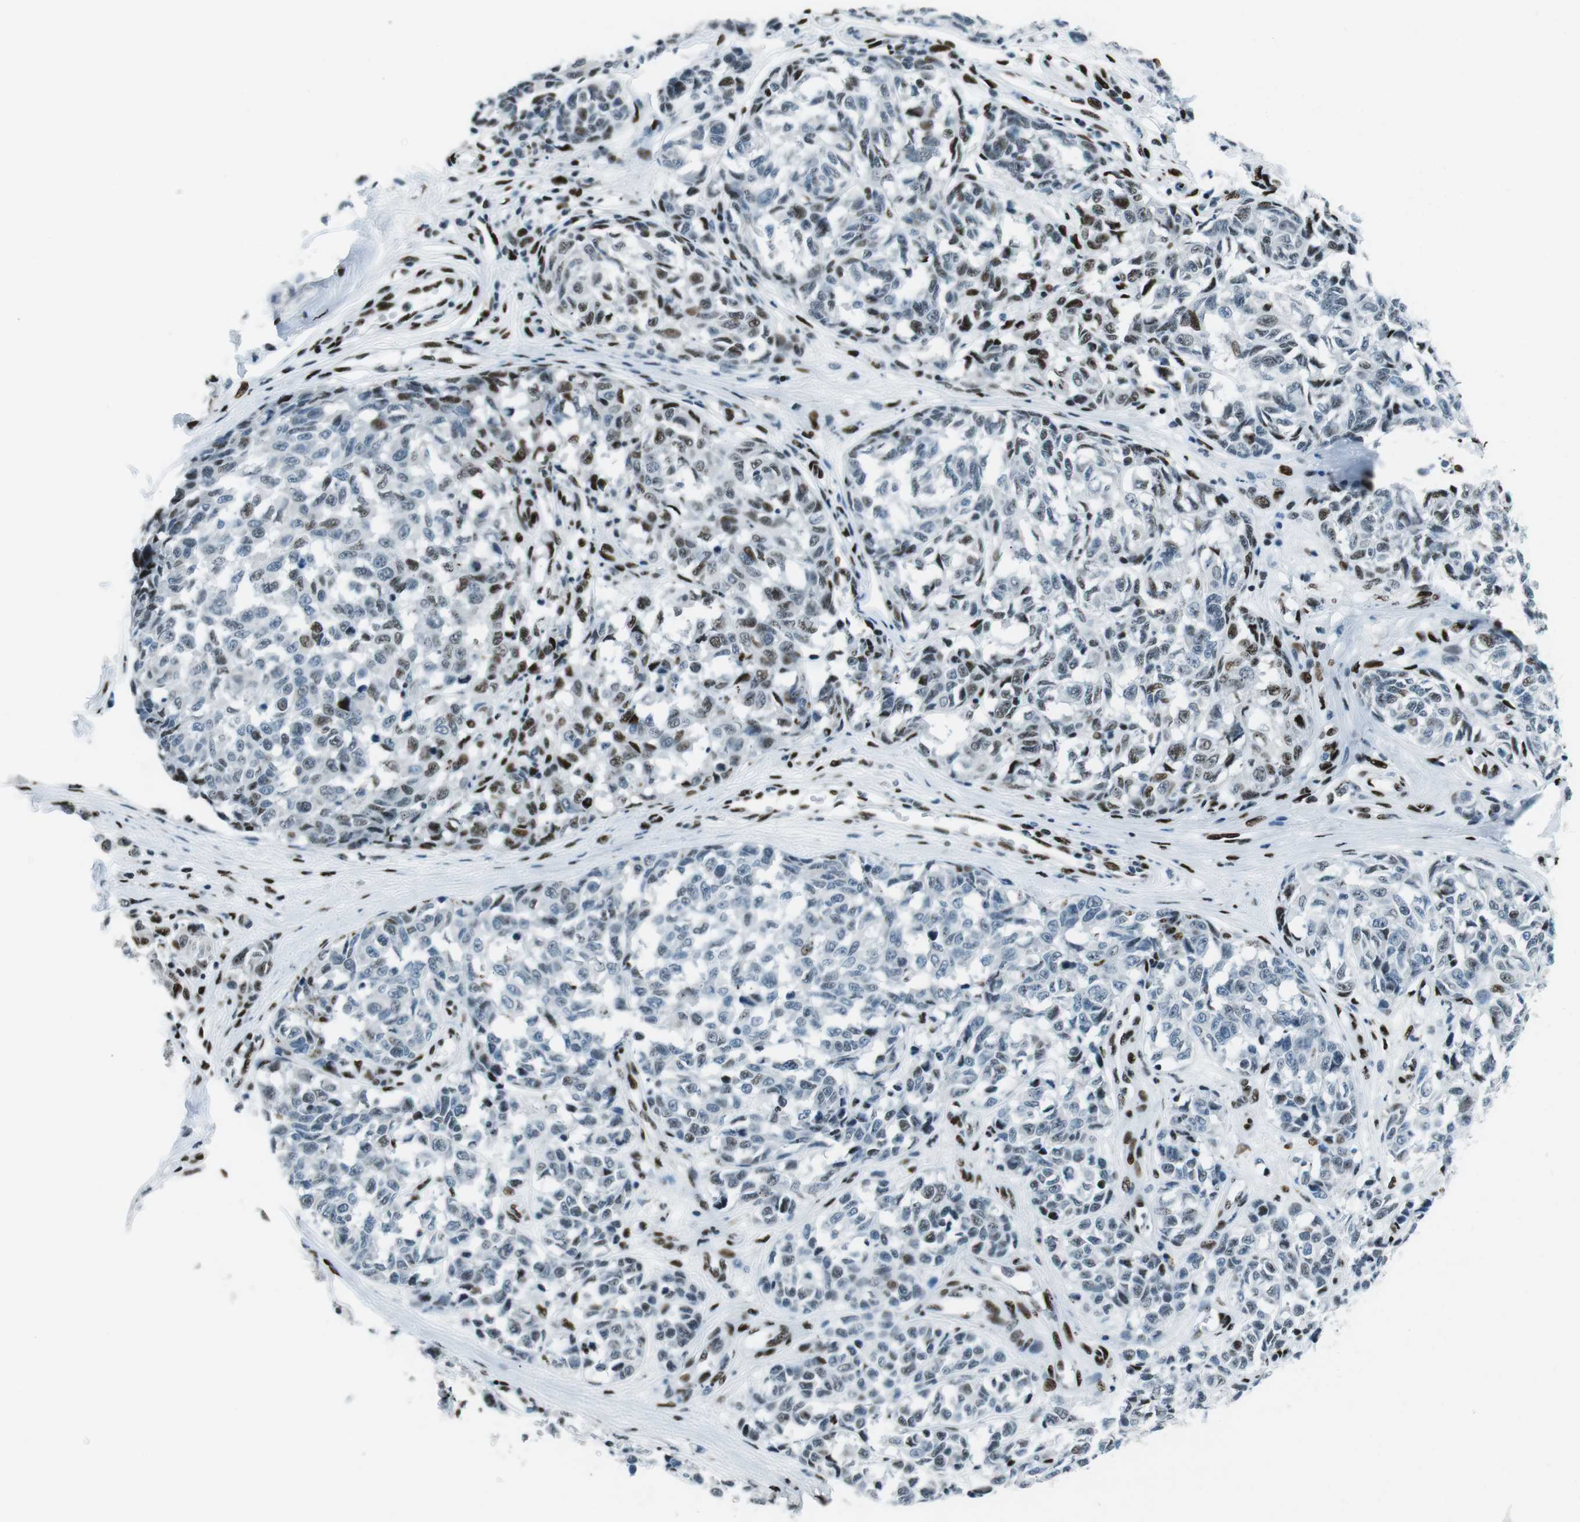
{"staining": {"intensity": "moderate", "quantity": "25%-75%", "location": "nuclear"}, "tissue": "melanoma", "cell_type": "Tumor cells", "image_type": "cancer", "snomed": [{"axis": "morphology", "description": "Malignant melanoma, NOS"}, {"axis": "topography", "description": "Skin"}], "caption": "Immunohistochemistry (IHC) of human malignant melanoma reveals medium levels of moderate nuclear positivity in approximately 25%-75% of tumor cells. (DAB (3,3'-diaminobenzidine) IHC, brown staining for protein, blue staining for nuclei).", "gene": "PML", "patient": {"sex": "female", "age": 64}}